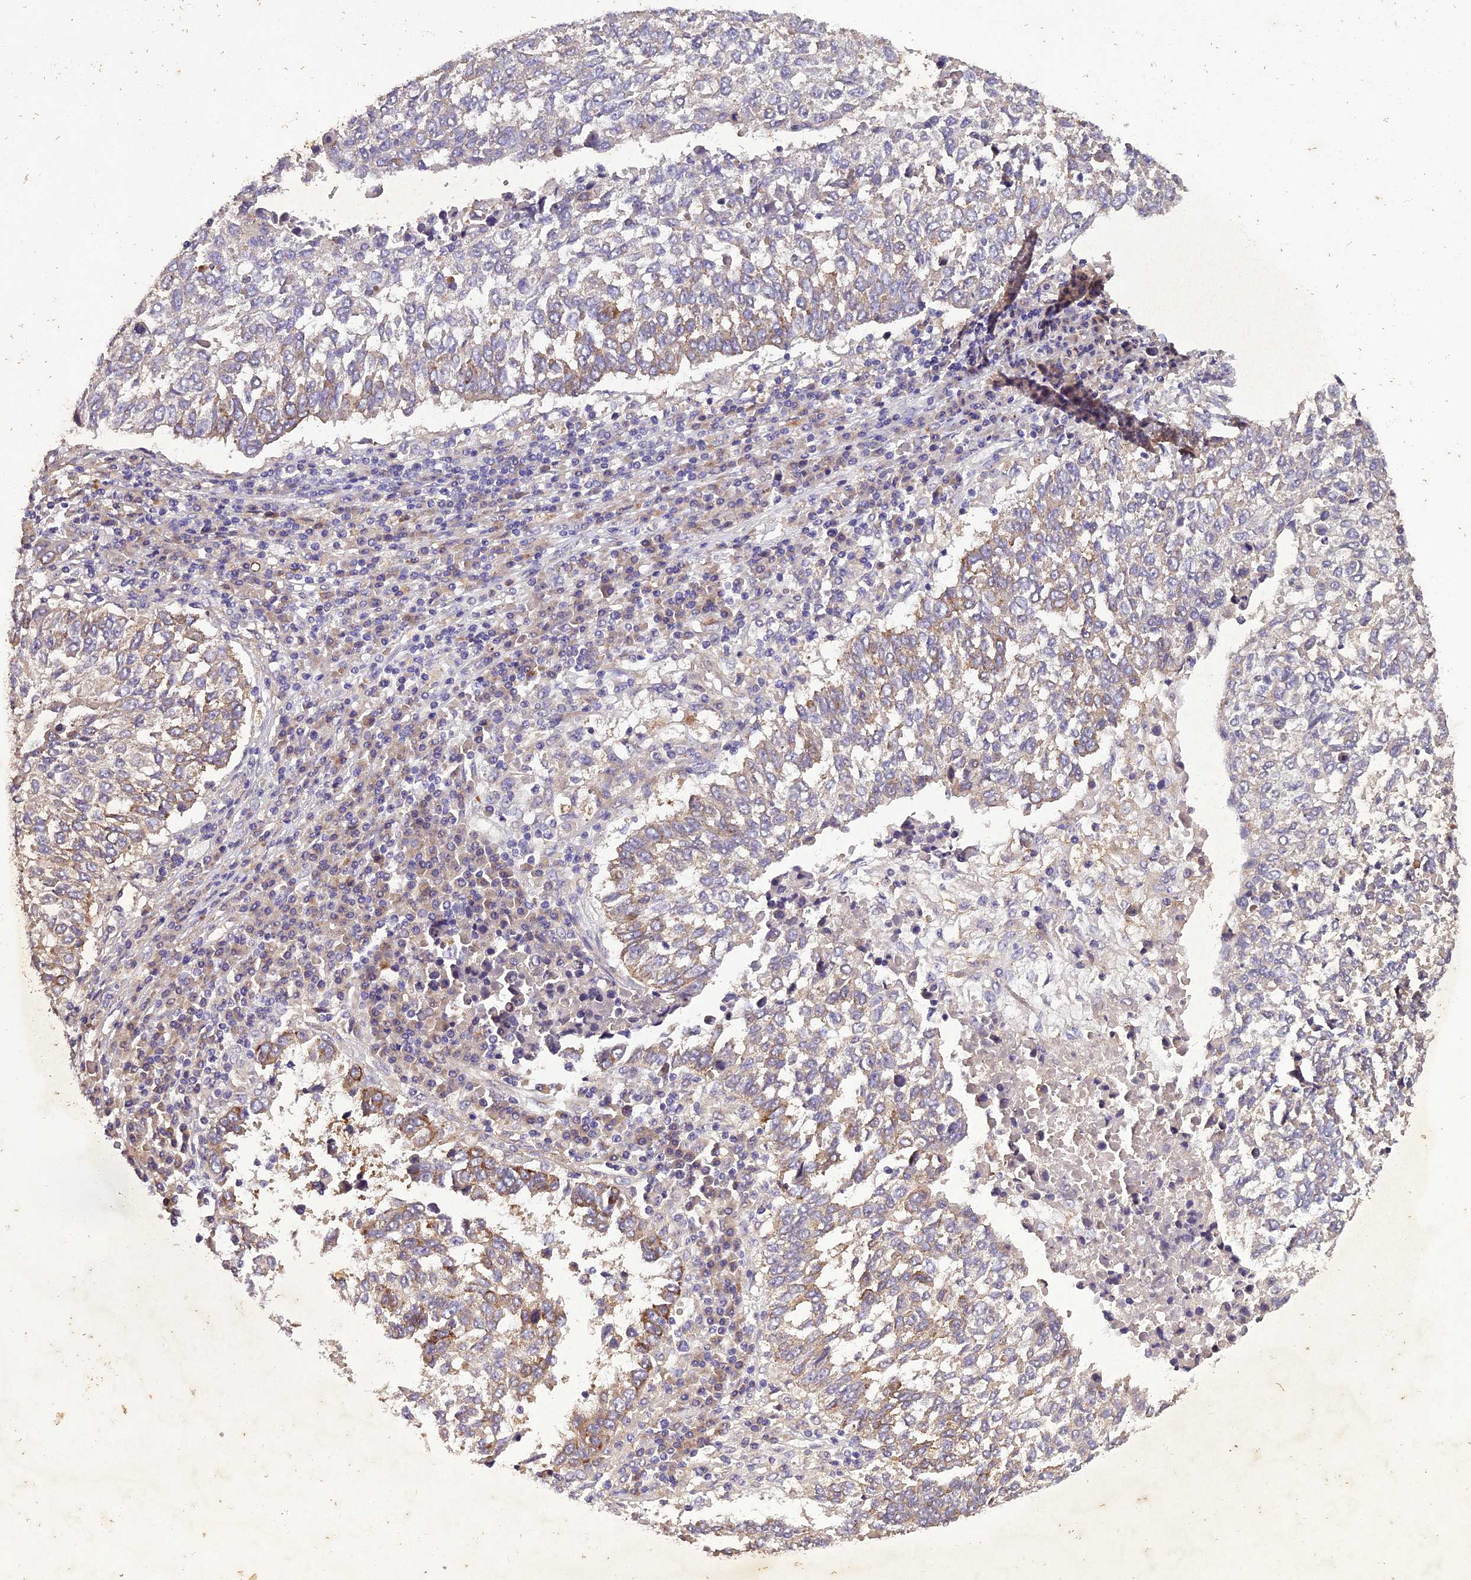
{"staining": {"intensity": "moderate", "quantity": "<25%", "location": "cytoplasmic/membranous"}, "tissue": "lung cancer", "cell_type": "Tumor cells", "image_type": "cancer", "snomed": [{"axis": "morphology", "description": "Squamous cell carcinoma, NOS"}, {"axis": "topography", "description": "Lung"}], "caption": "Immunohistochemistry (DAB (3,3'-diaminobenzidine)) staining of squamous cell carcinoma (lung) demonstrates moderate cytoplasmic/membranous protein expression in approximately <25% of tumor cells.", "gene": "CENPL", "patient": {"sex": "male", "age": 73}}